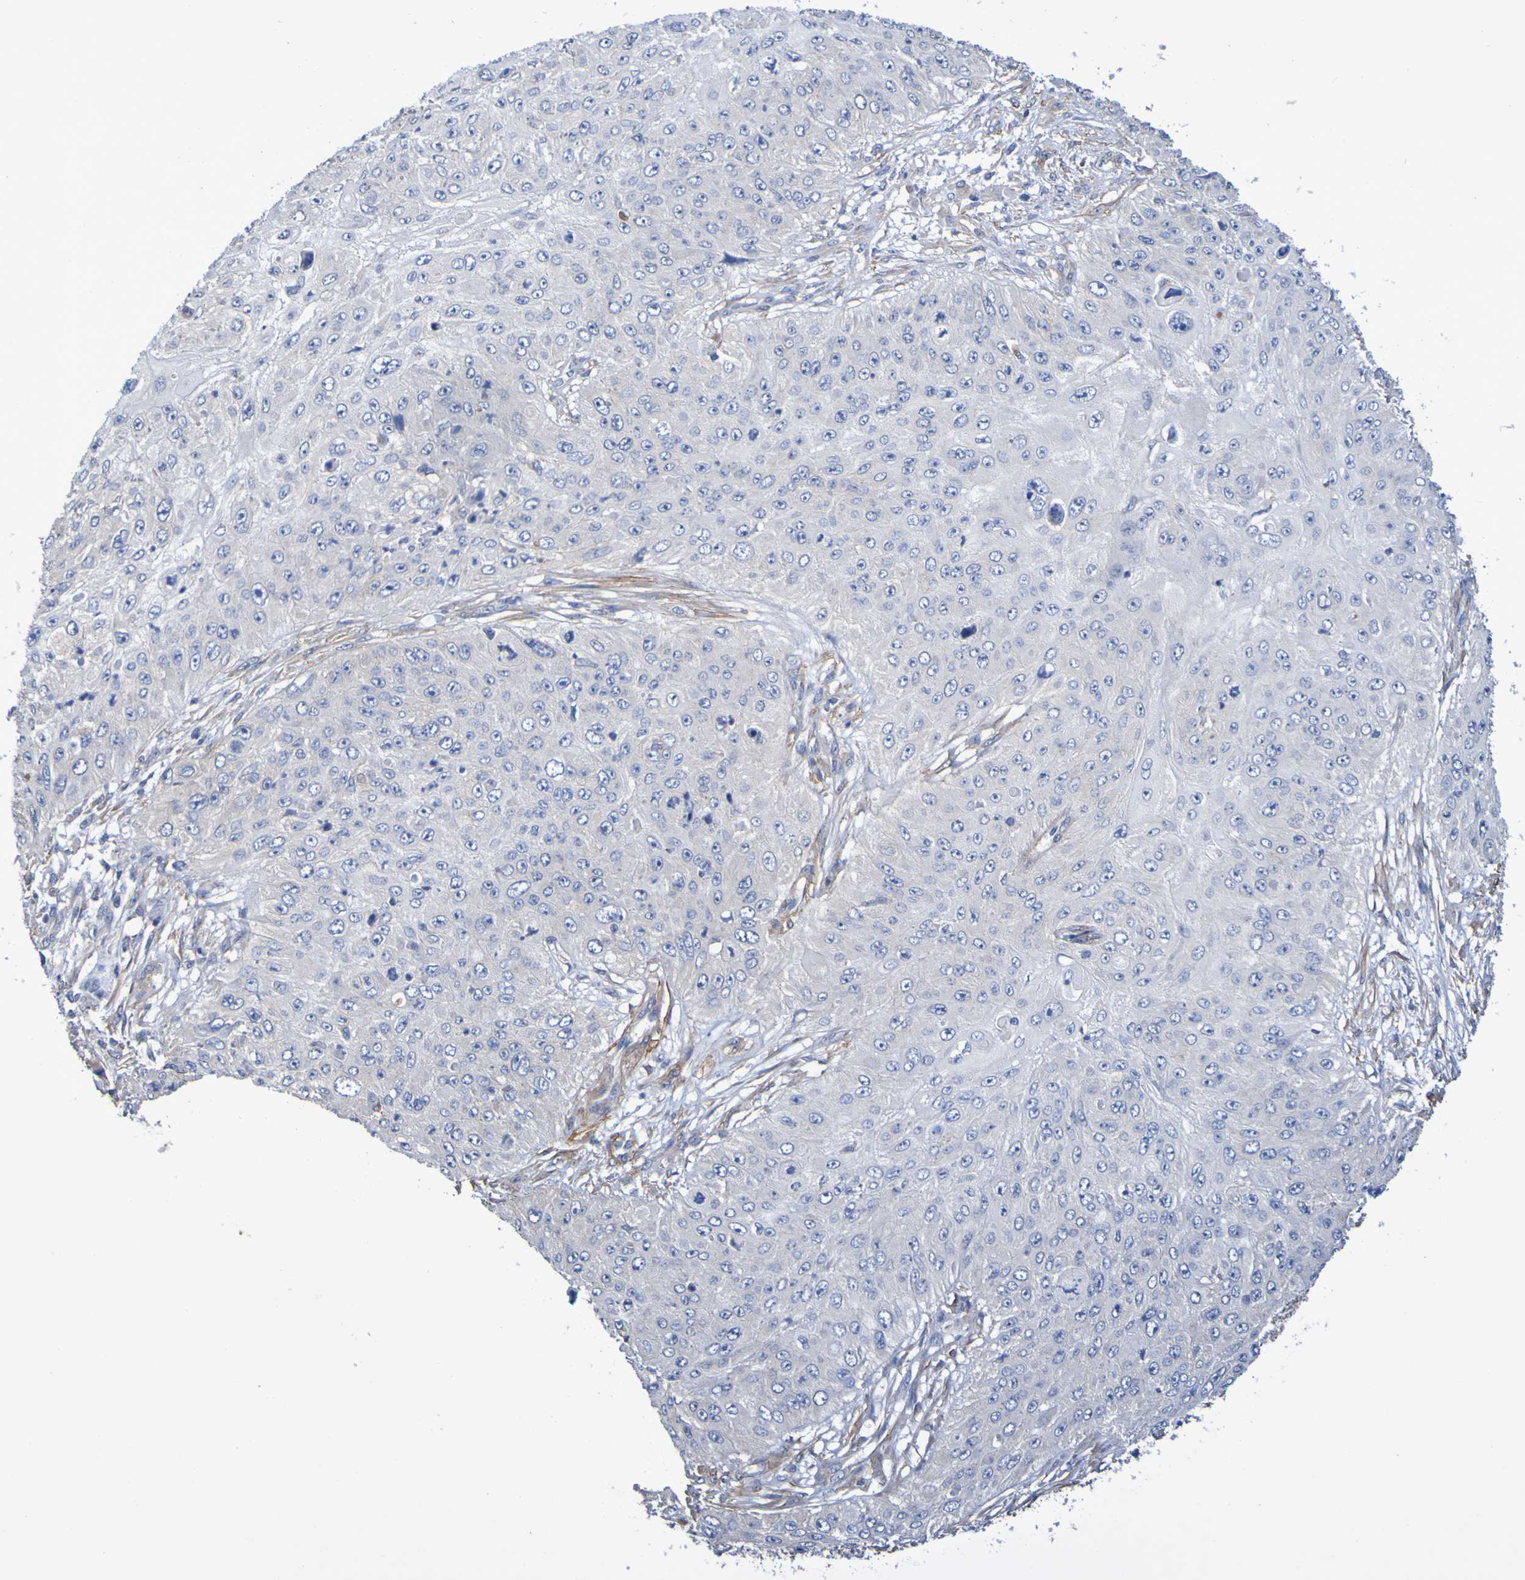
{"staining": {"intensity": "negative", "quantity": "none", "location": "none"}, "tissue": "skin cancer", "cell_type": "Tumor cells", "image_type": "cancer", "snomed": [{"axis": "morphology", "description": "Squamous cell carcinoma, NOS"}, {"axis": "topography", "description": "Skin"}], "caption": "Human skin cancer stained for a protein using immunohistochemistry (IHC) displays no staining in tumor cells.", "gene": "SRPRB", "patient": {"sex": "female", "age": 80}}